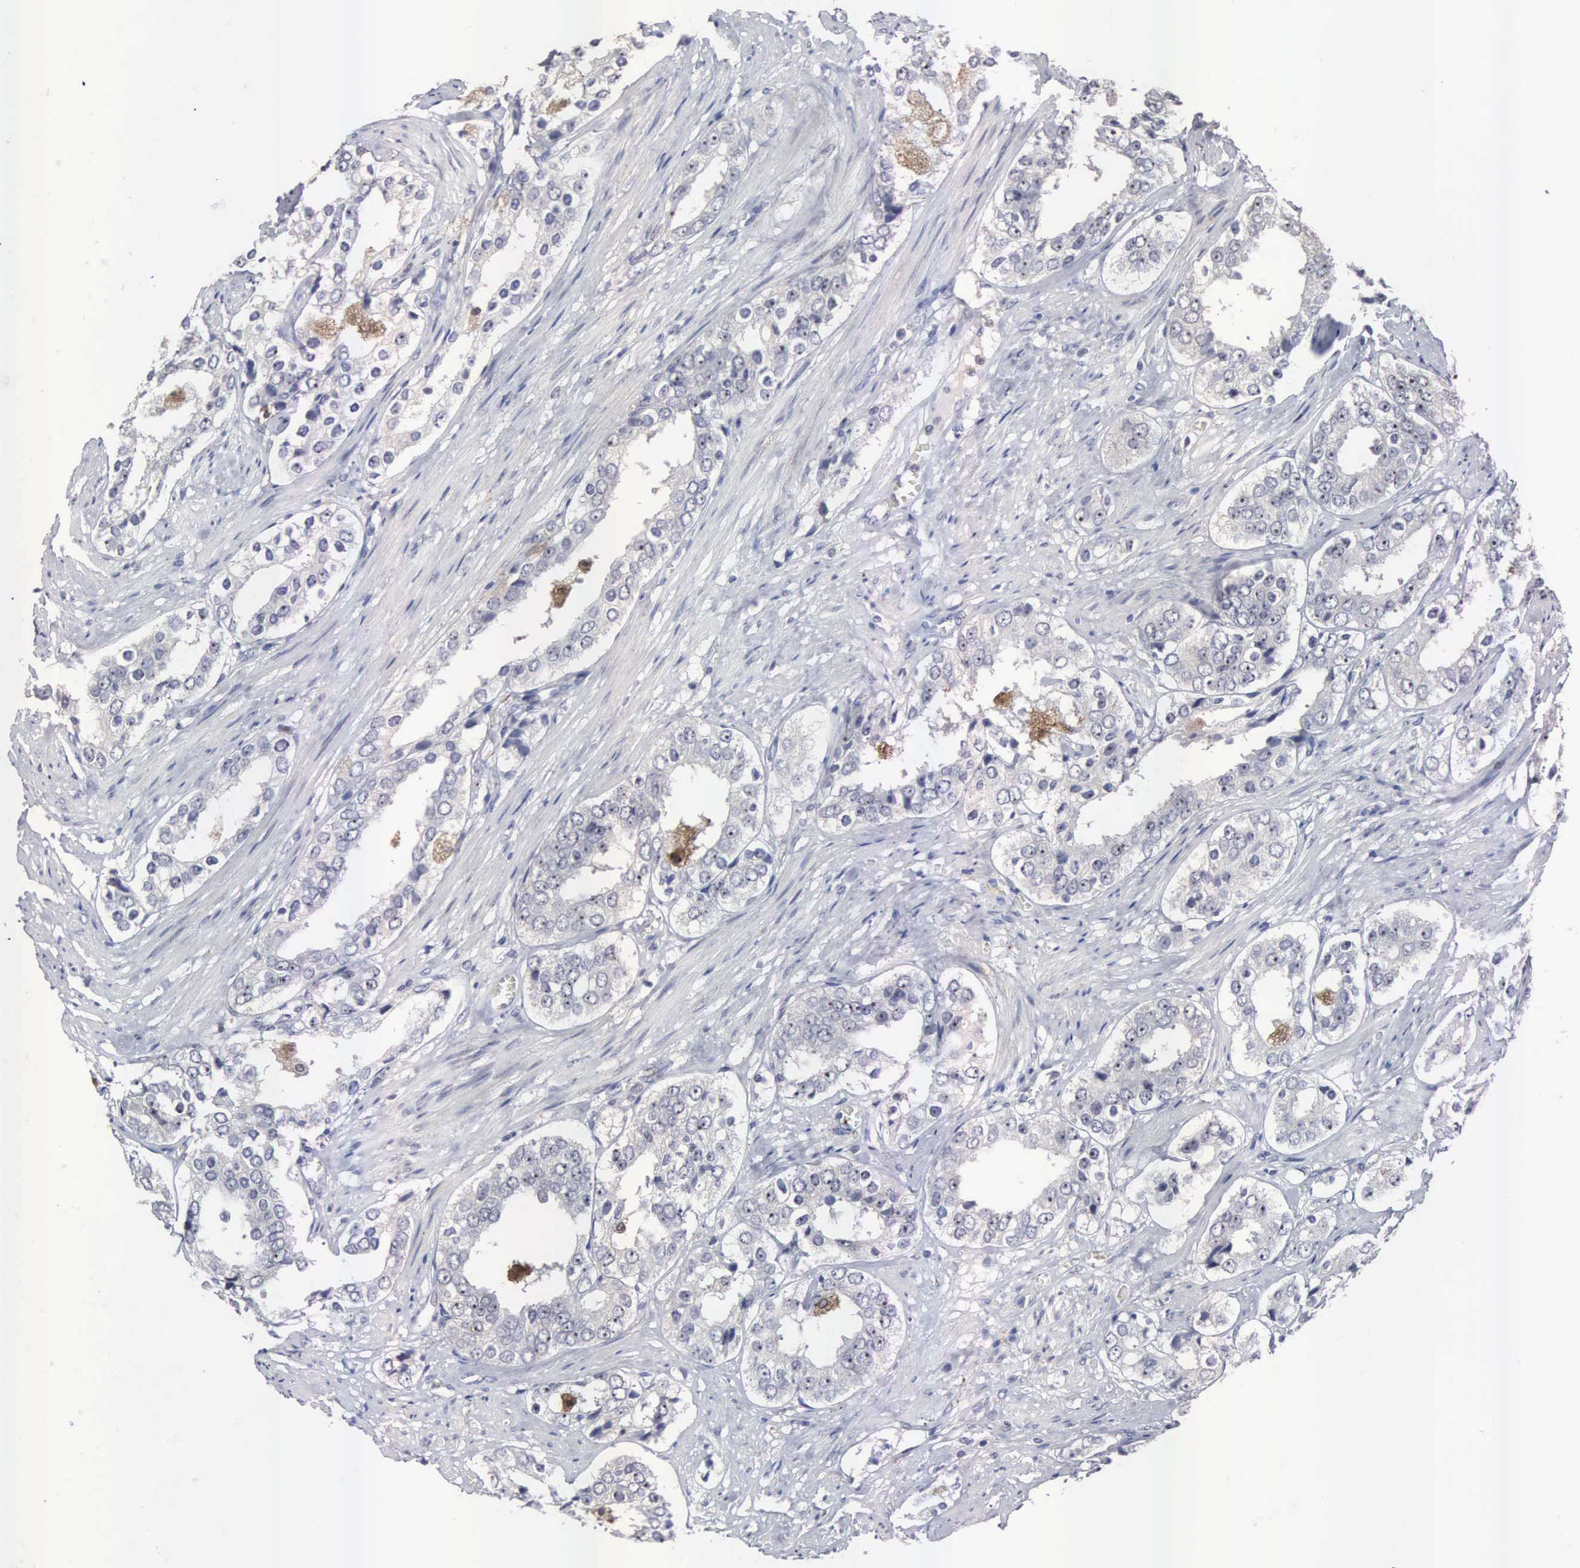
{"staining": {"intensity": "negative", "quantity": "none", "location": "none"}, "tissue": "prostate cancer", "cell_type": "Tumor cells", "image_type": "cancer", "snomed": [{"axis": "morphology", "description": "Adenocarcinoma, Medium grade"}, {"axis": "topography", "description": "Prostate"}], "caption": "Prostate cancer (adenocarcinoma (medium-grade)) was stained to show a protein in brown. There is no significant staining in tumor cells. (Immunohistochemistry (ihc), brightfield microscopy, high magnification).", "gene": "ACOT4", "patient": {"sex": "male", "age": 73}}